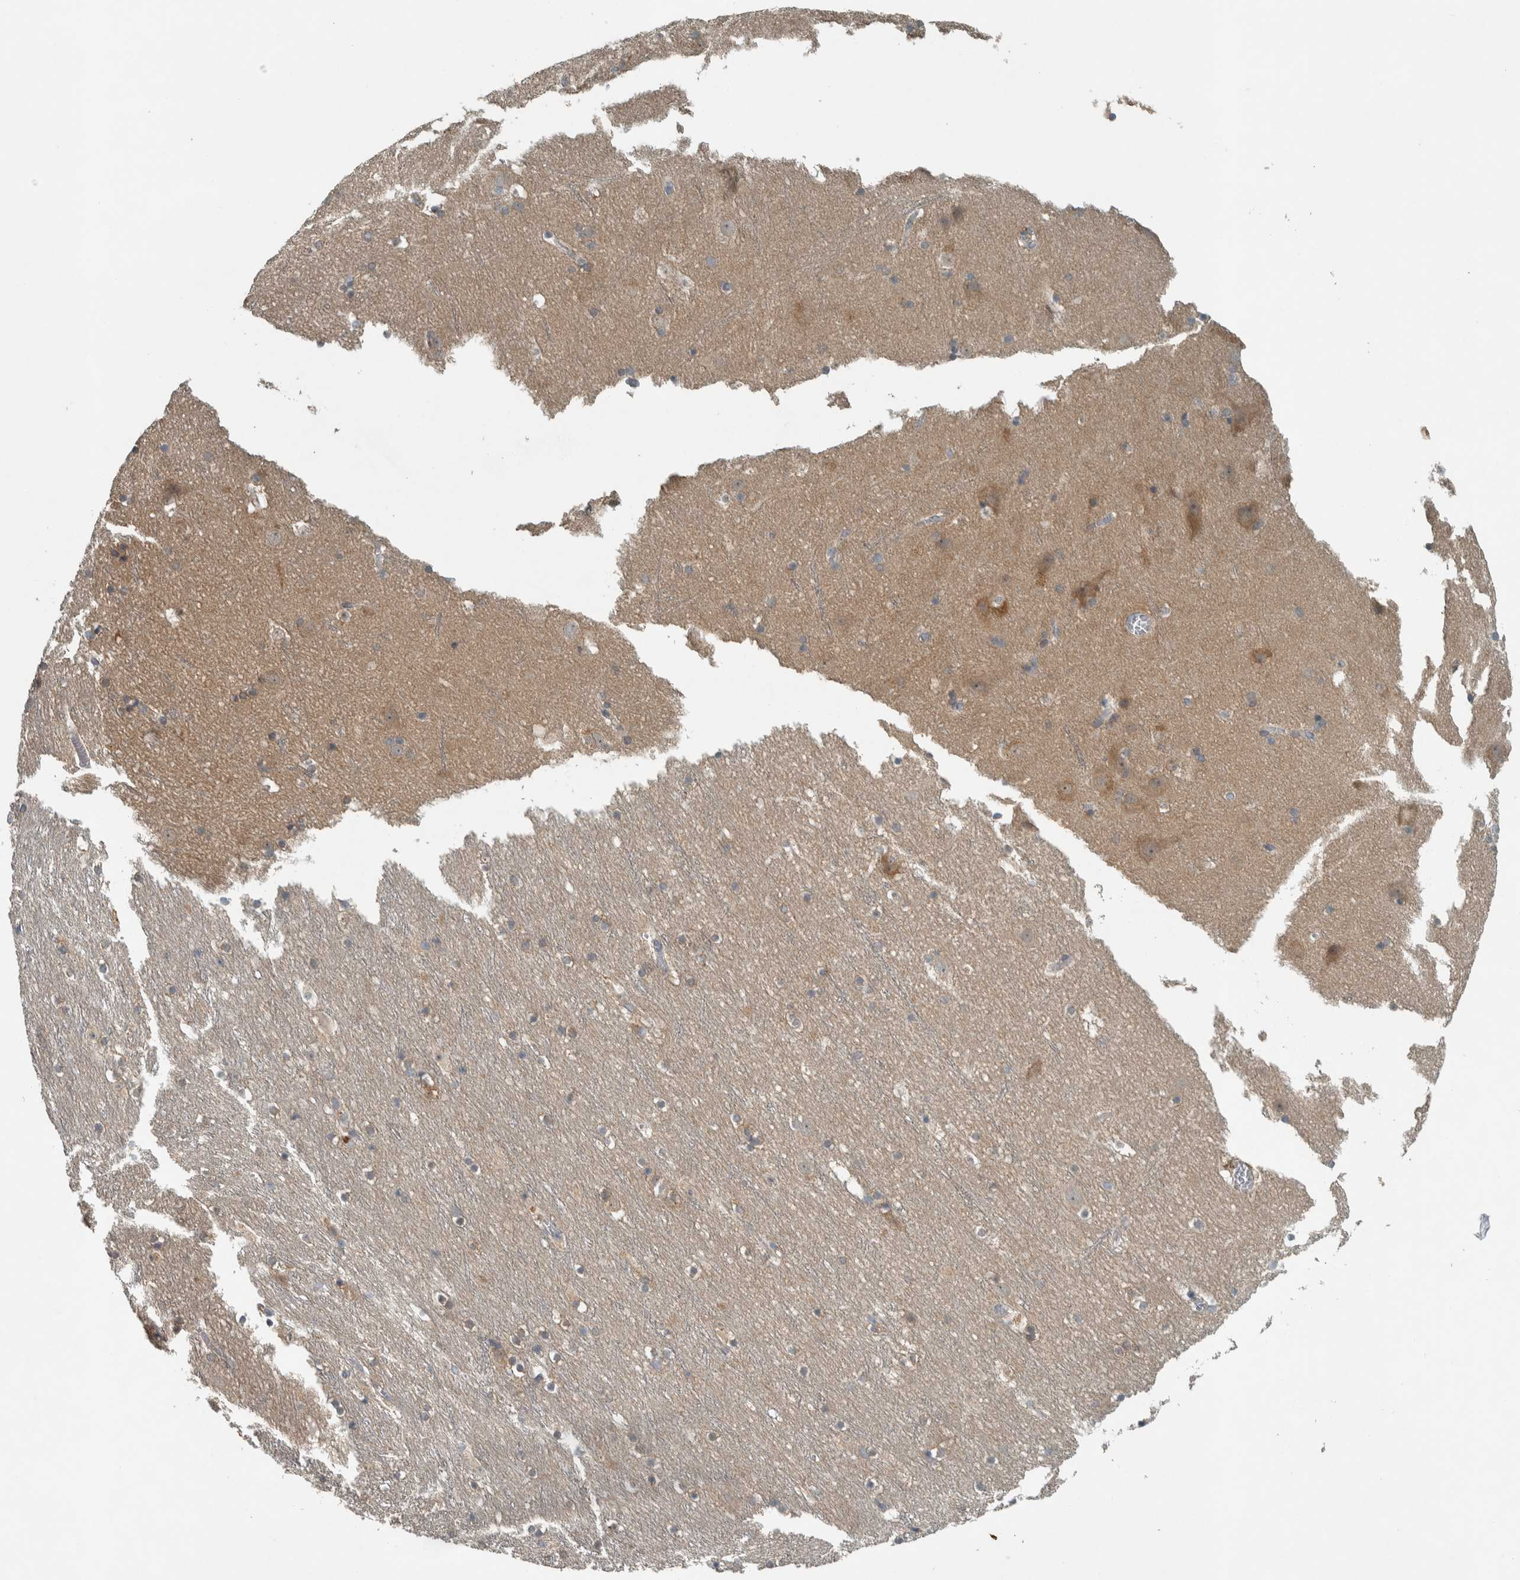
{"staining": {"intensity": "weak", "quantity": ">75%", "location": "cytoplasmic/membranous"}, "tissue": "cerebral cortex", "cell_type": "Endothelial cells", "image_type": "normal", "snomed": [{"axis": "morphology", "description": "Normal tissue, NOS"}, {"axis": "topography", "description": "Cerebral cortex"}], "caption": "DAB immunohistochemical staining of normal human cerebral cortex displays weak cytoplasmic/membranous protein expression in approximately >75% of endothelial cells. (DAB (3,3'-diaminobenzidine) IHC with brightfield microscopy, high magnification).", "gene": "CLCN2", "patient": {"sex": "male", "age": 45}}